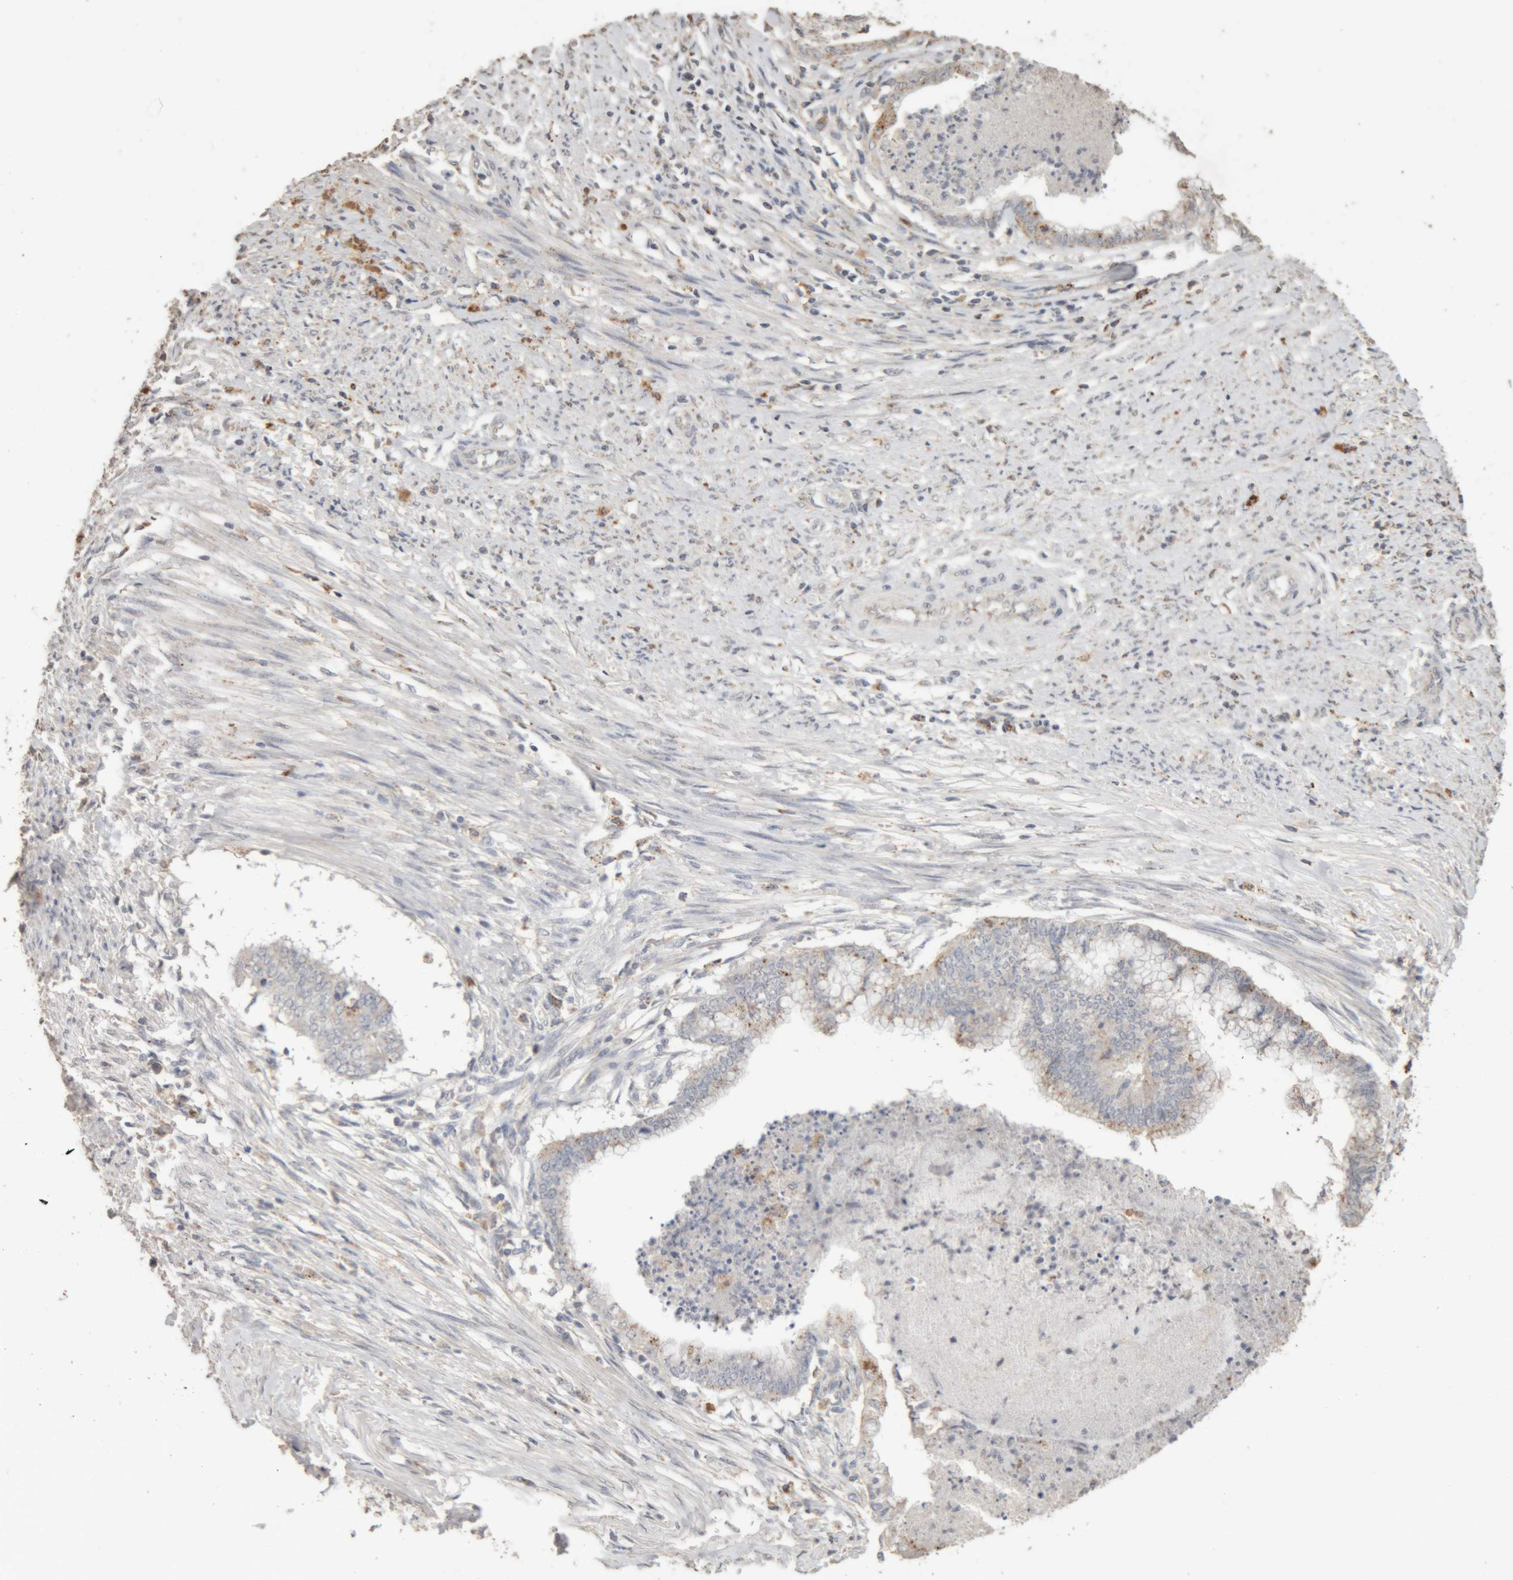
{"staining": {"intensity": "negative", "quantity": "none", "location": "none"}, "tissue": "endometrial cancer", "cell_type": "Tumor cells", "image_type": "cancer", "snomed": [{"axis": "morphology", "description": "Necrosis, NOS"}, {"axis": "morphology", "description": "Adenocarcinoma, NOS"}, {"axis": "topography", "description": "Endometrium"}], "caption": "This is an immunohistochemistry image of human endometrial cancer (adenocarcinoma). There is no positivity in tumor cells.", "gene": "ARSA", "patient": {"sex": "female", "age": 79}}